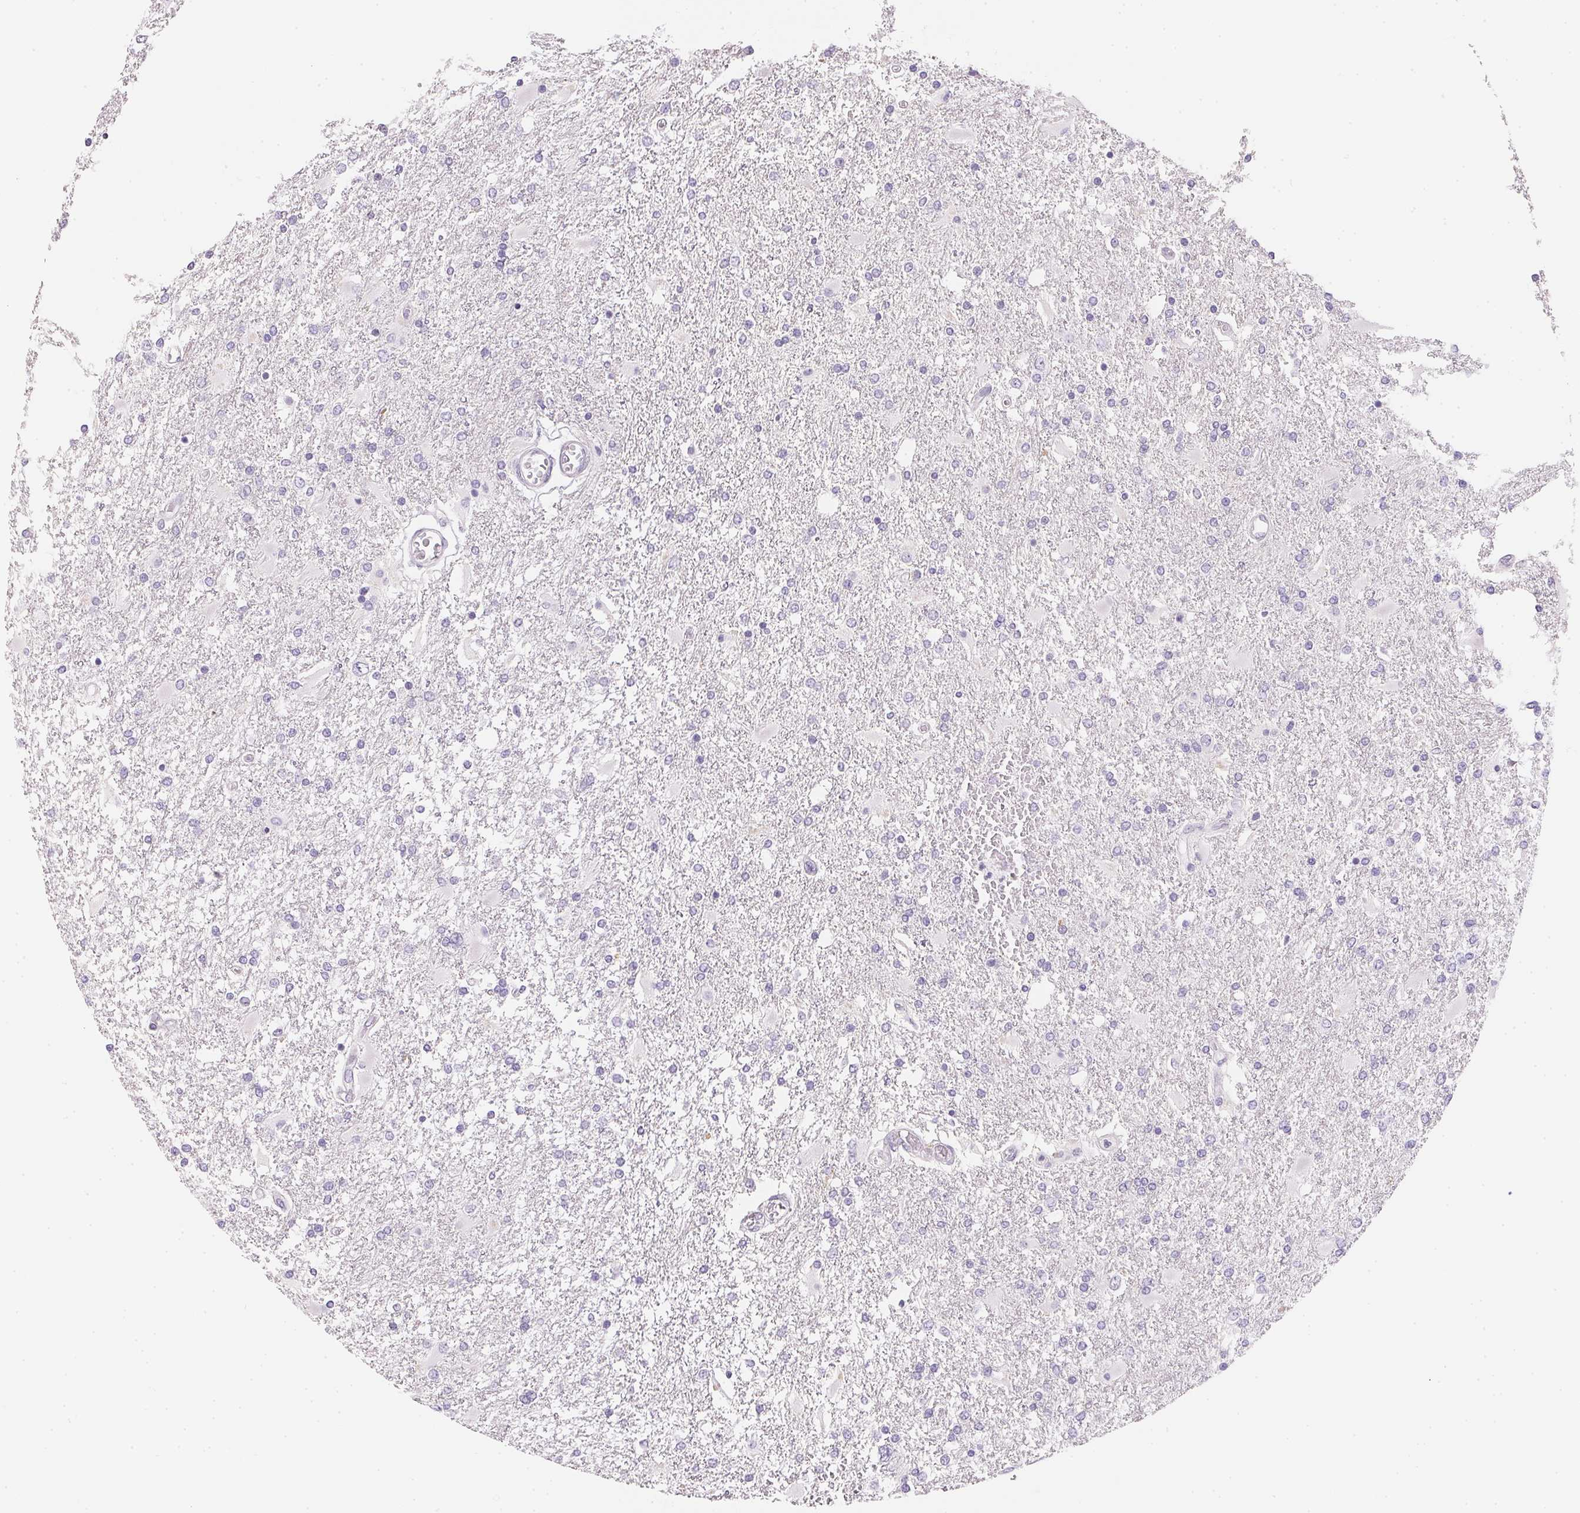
{"staining": {"intensity": "negative", "quantity": "none", "location": "none"}, "tissue": "glioma", "cell_type": "Tumor cells", "image_type": "cancer", "snomed": [{"axis": "morphology", "description": "Glioma, malignant, High grade"}, {"axis": "topography", "description": "Cerebral cortex"}], "caption": "An IHC photomicrograph of glioma is shown. There is no staining in tumor cells of glioma.", "gene": "GIPC2", "patient": {"sex": "male", "age": 79}}